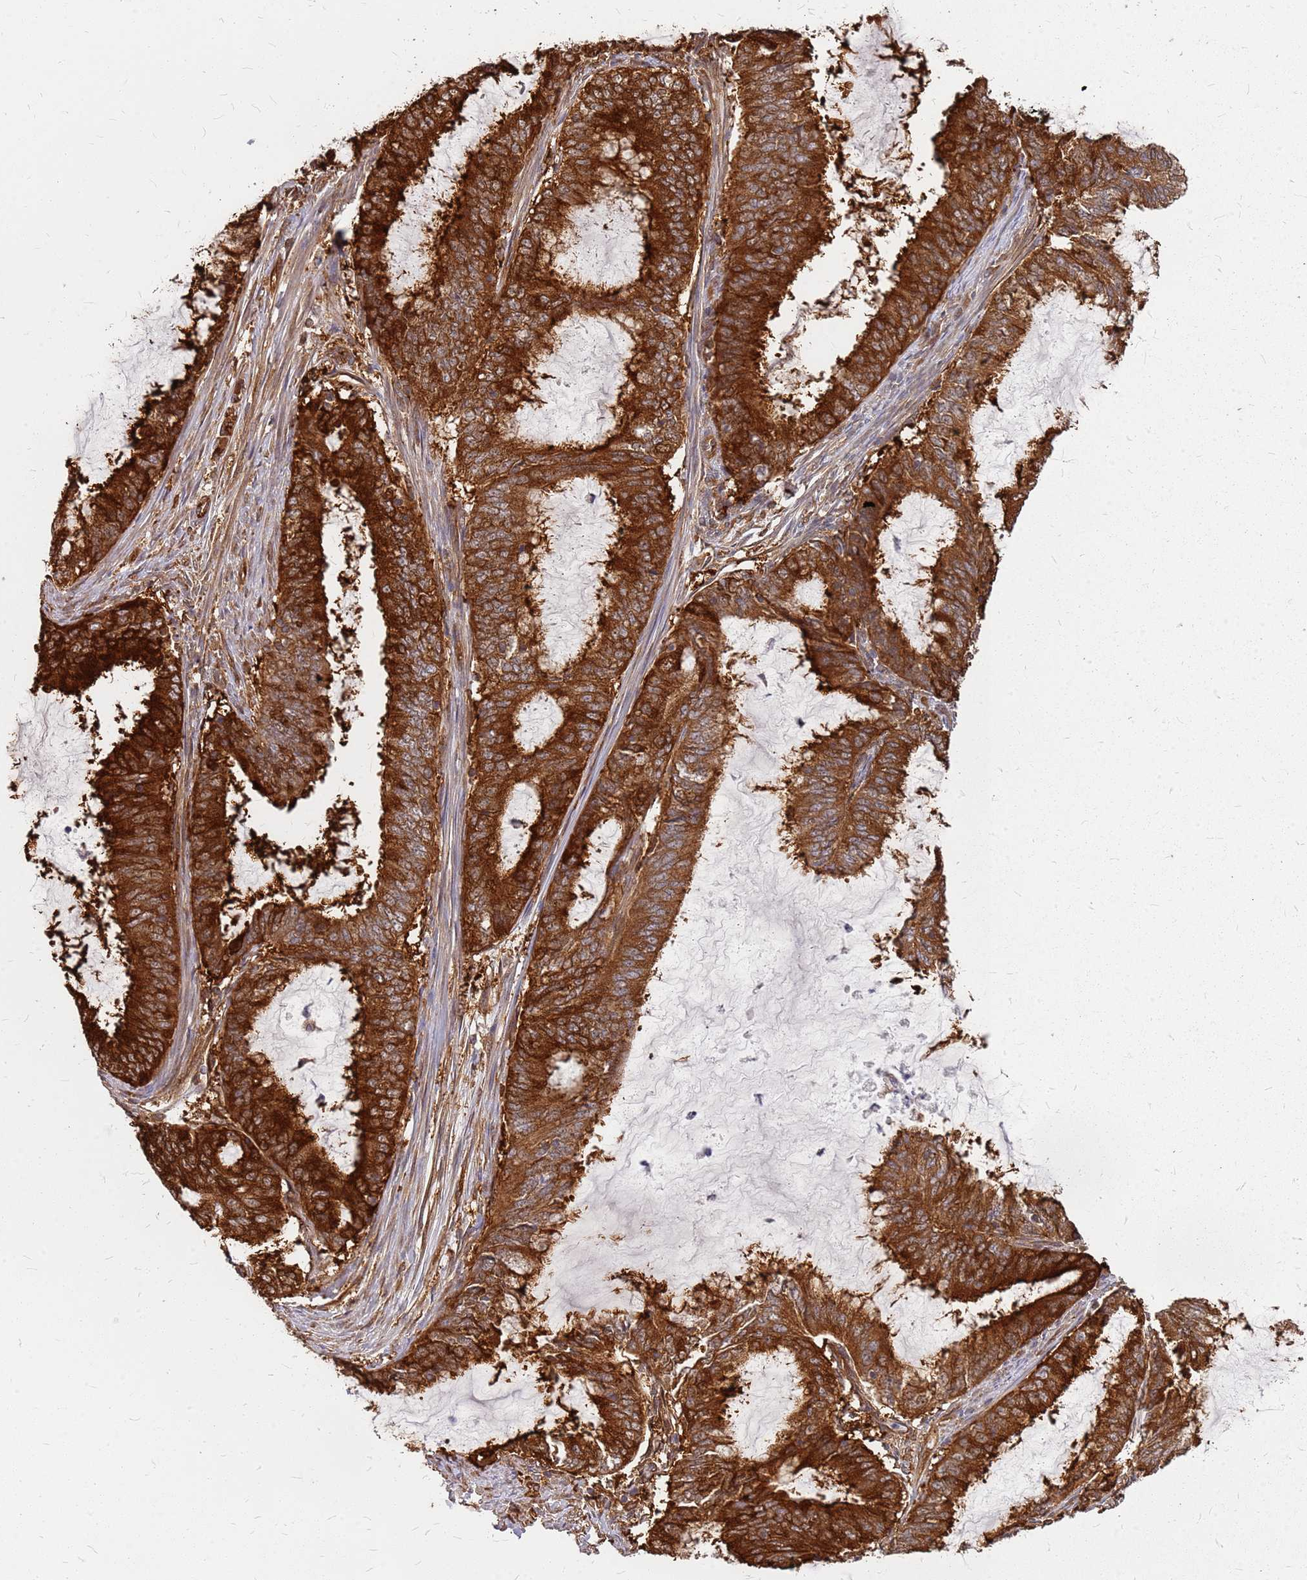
{"staining": {"intensity": "strong", "quantity": ">75%", "location": "cytoplasmic/membranous"}, "tissue": "endometrial cancer", "cell_type": "Tumor cells", "image_type": "cancer", "snomed": [{"axis": "morphology", "description": "Adenocarcinoma, NOS"}, {"axis": "topography", "description": "Endometrium"}], "caption": "Endometrial cancer was stained to show a protein in brown. There is high levels of strong cytoplasmic/membranous expression in approximately >75% of tumor cells. (DAB (3,3'-diaminobenzidine) = brown stain, brightfield microscopy at high magnification).", "gene": "HDX", "patient": {"sex": "female", "age": 51}}